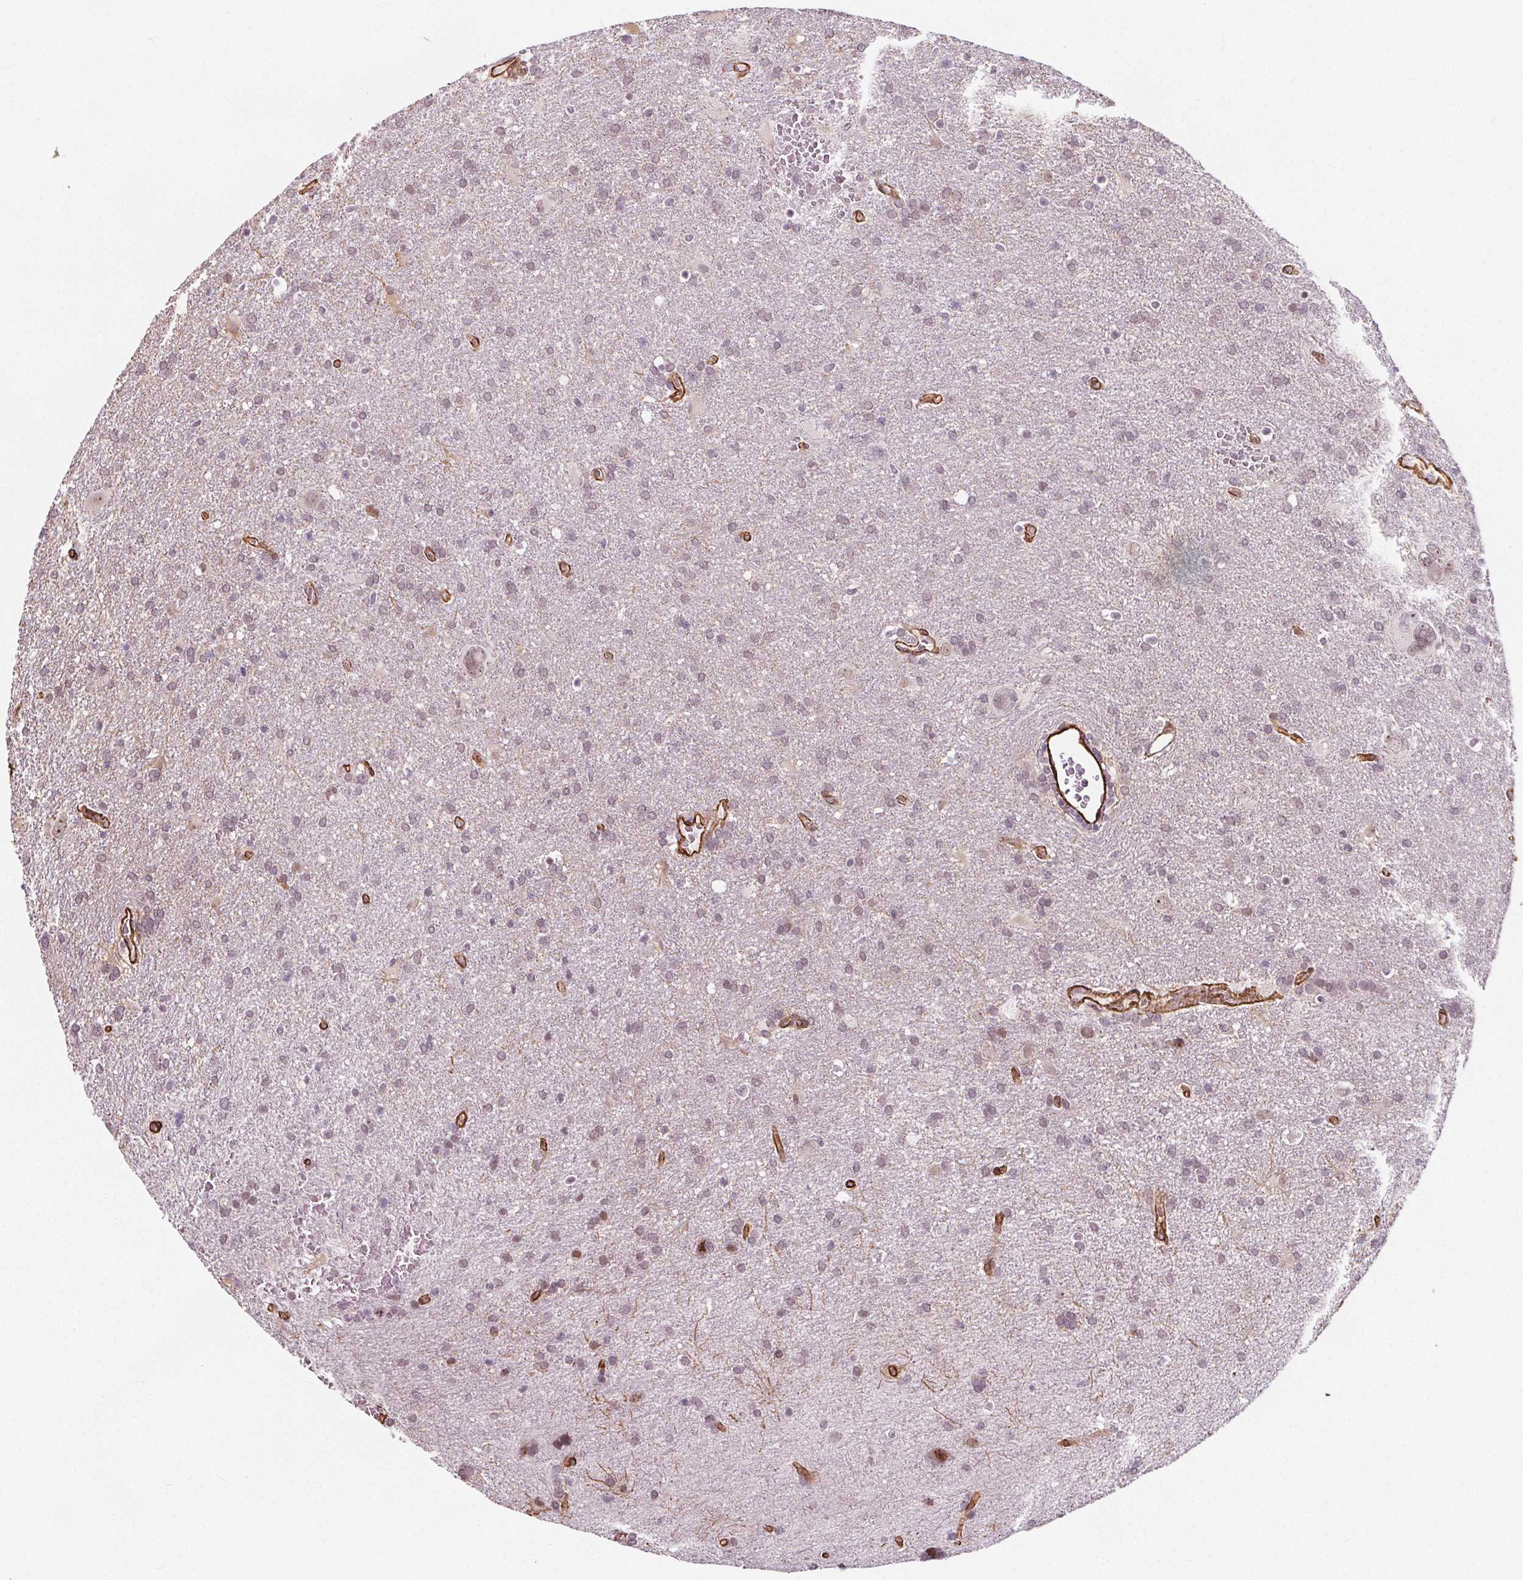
{"staining": {"intensity": "weak", "quantity": "<25%", "location": "cytoplasmic/membranous,nuclear"}, "tissue": "glioma", "cell_type": "Tumor cells", "image_type": "cancer", "snomed": [{"axis": "morphology", "description": "Glioma, malignant, Low grade"}, {"axis": "topography", "description": "Brain"}], "caption": "DAB immunohistochemical staining of malignant low-grade glioma reveals no significant positivity in tumor cells.", "gene": "HAS1", "patient": {"sex": "male", "age": 66}}